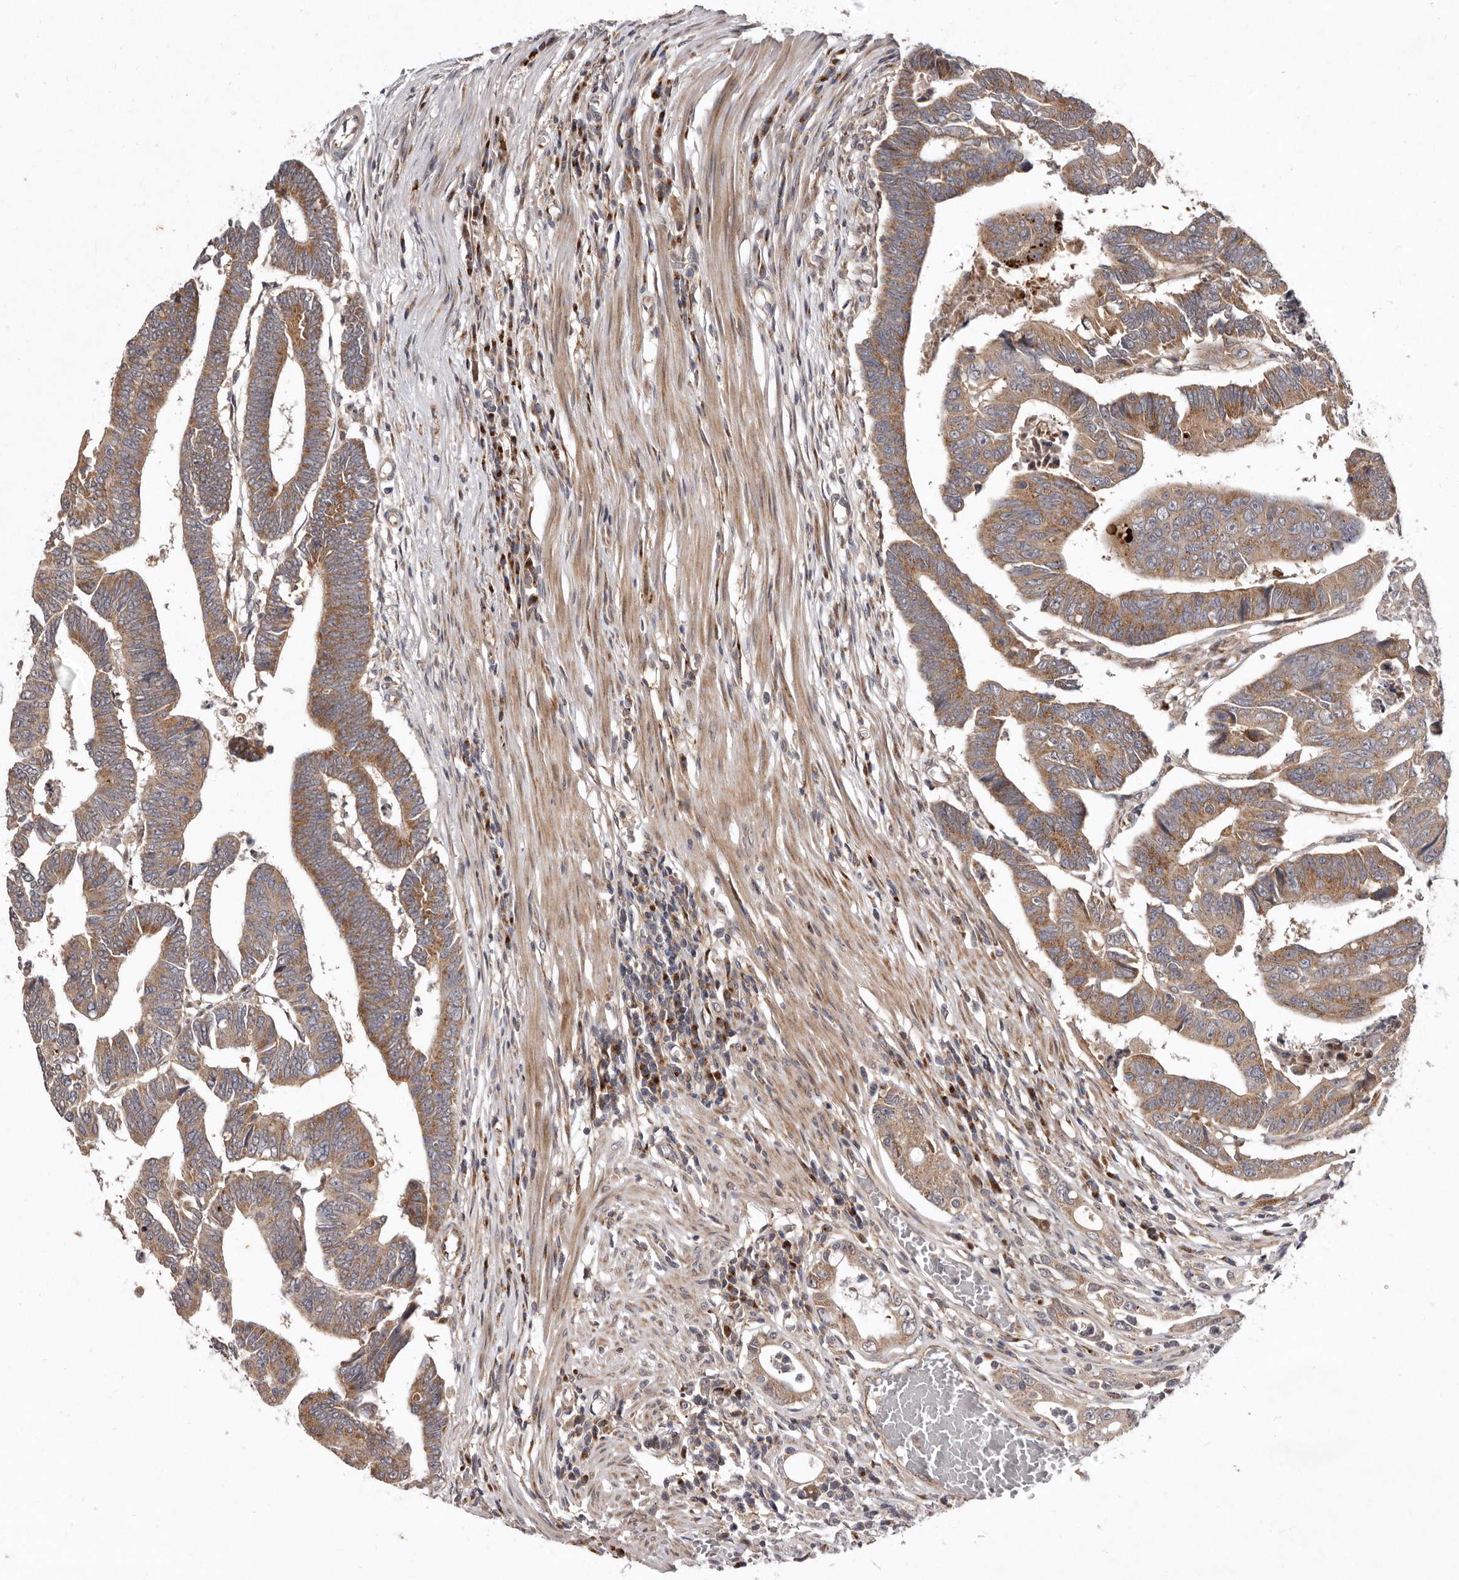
{"staining": {"intensity": "moderate", "quantity": ">75%", "location": "cytoplasmic/membranous"}, "tissue": "colorectal cancer", "cell_type": "Tumor cells", "image_type": "cancer", "snomed": [{"axis": "morphology", "description": "Adenocarcinoma, NOS"}, {"axis": "topography", "description": "Rectum"}], "caption": "Adenocarcinoma (colorectal) stained with immunohistochemistry exhibits moderate cytoplasmic/membranous expression in about >75% of tumor cells.", "gene": "FLAD1", "patient": {"sex": "female", "age": 65}}